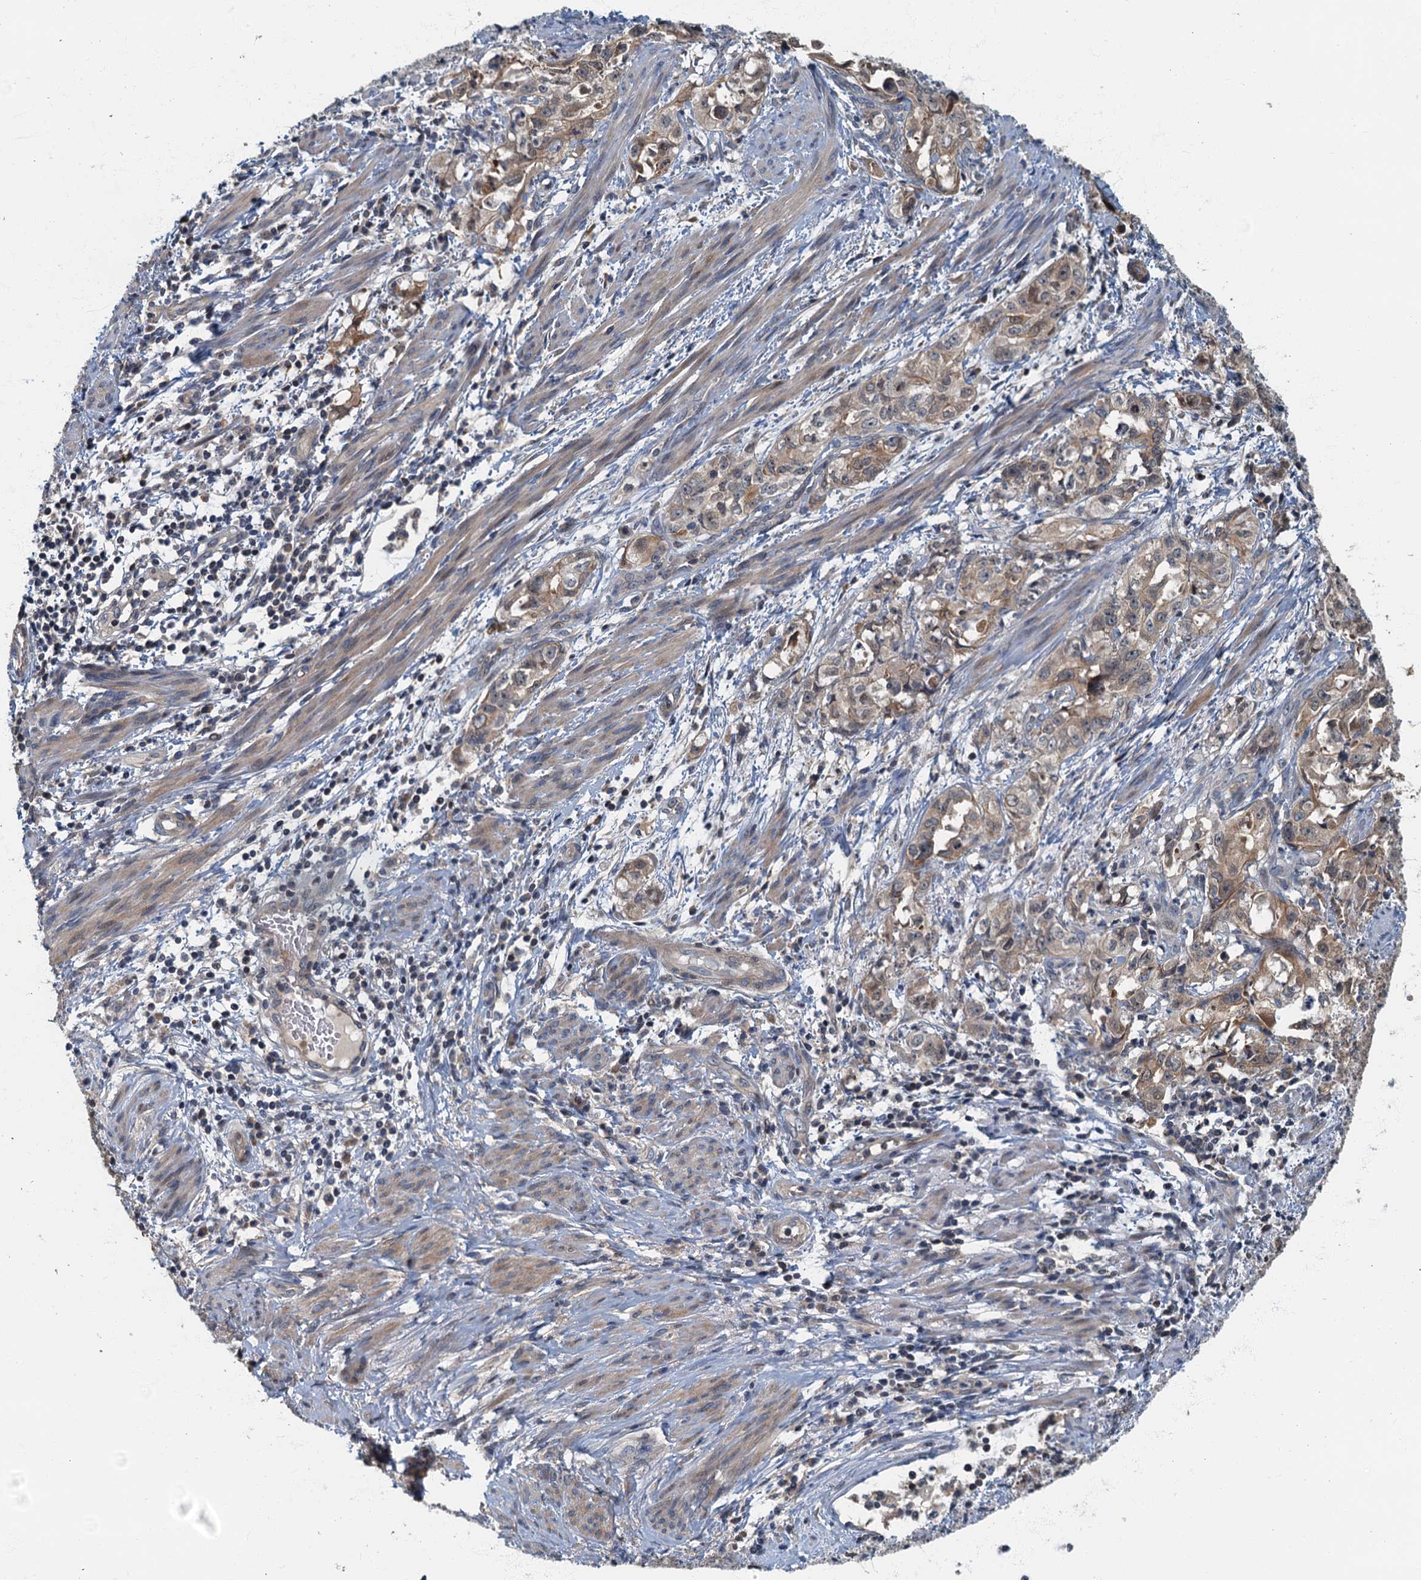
{"staining": {"intensity": "weak", "quantity": ">75%", "location": "cytoplasmic/membranous"}, "tissue": "endometrial cancer", "cell_type": "Tumor cells", "image_type": "cancer", "snomed": [{"axis": "morphology", "description": "Adenocarcinoma, NOS"}, {"axis": "topography", "description": "Endometrium"}], "caption": "Weak cytoplasmic/membranous staining is seen in about >75% of tumor cells in endometrial cancer (adenocarcinoma).", "gene": "CKAP2L", "patient": {"sex": "female", "age": 65}}